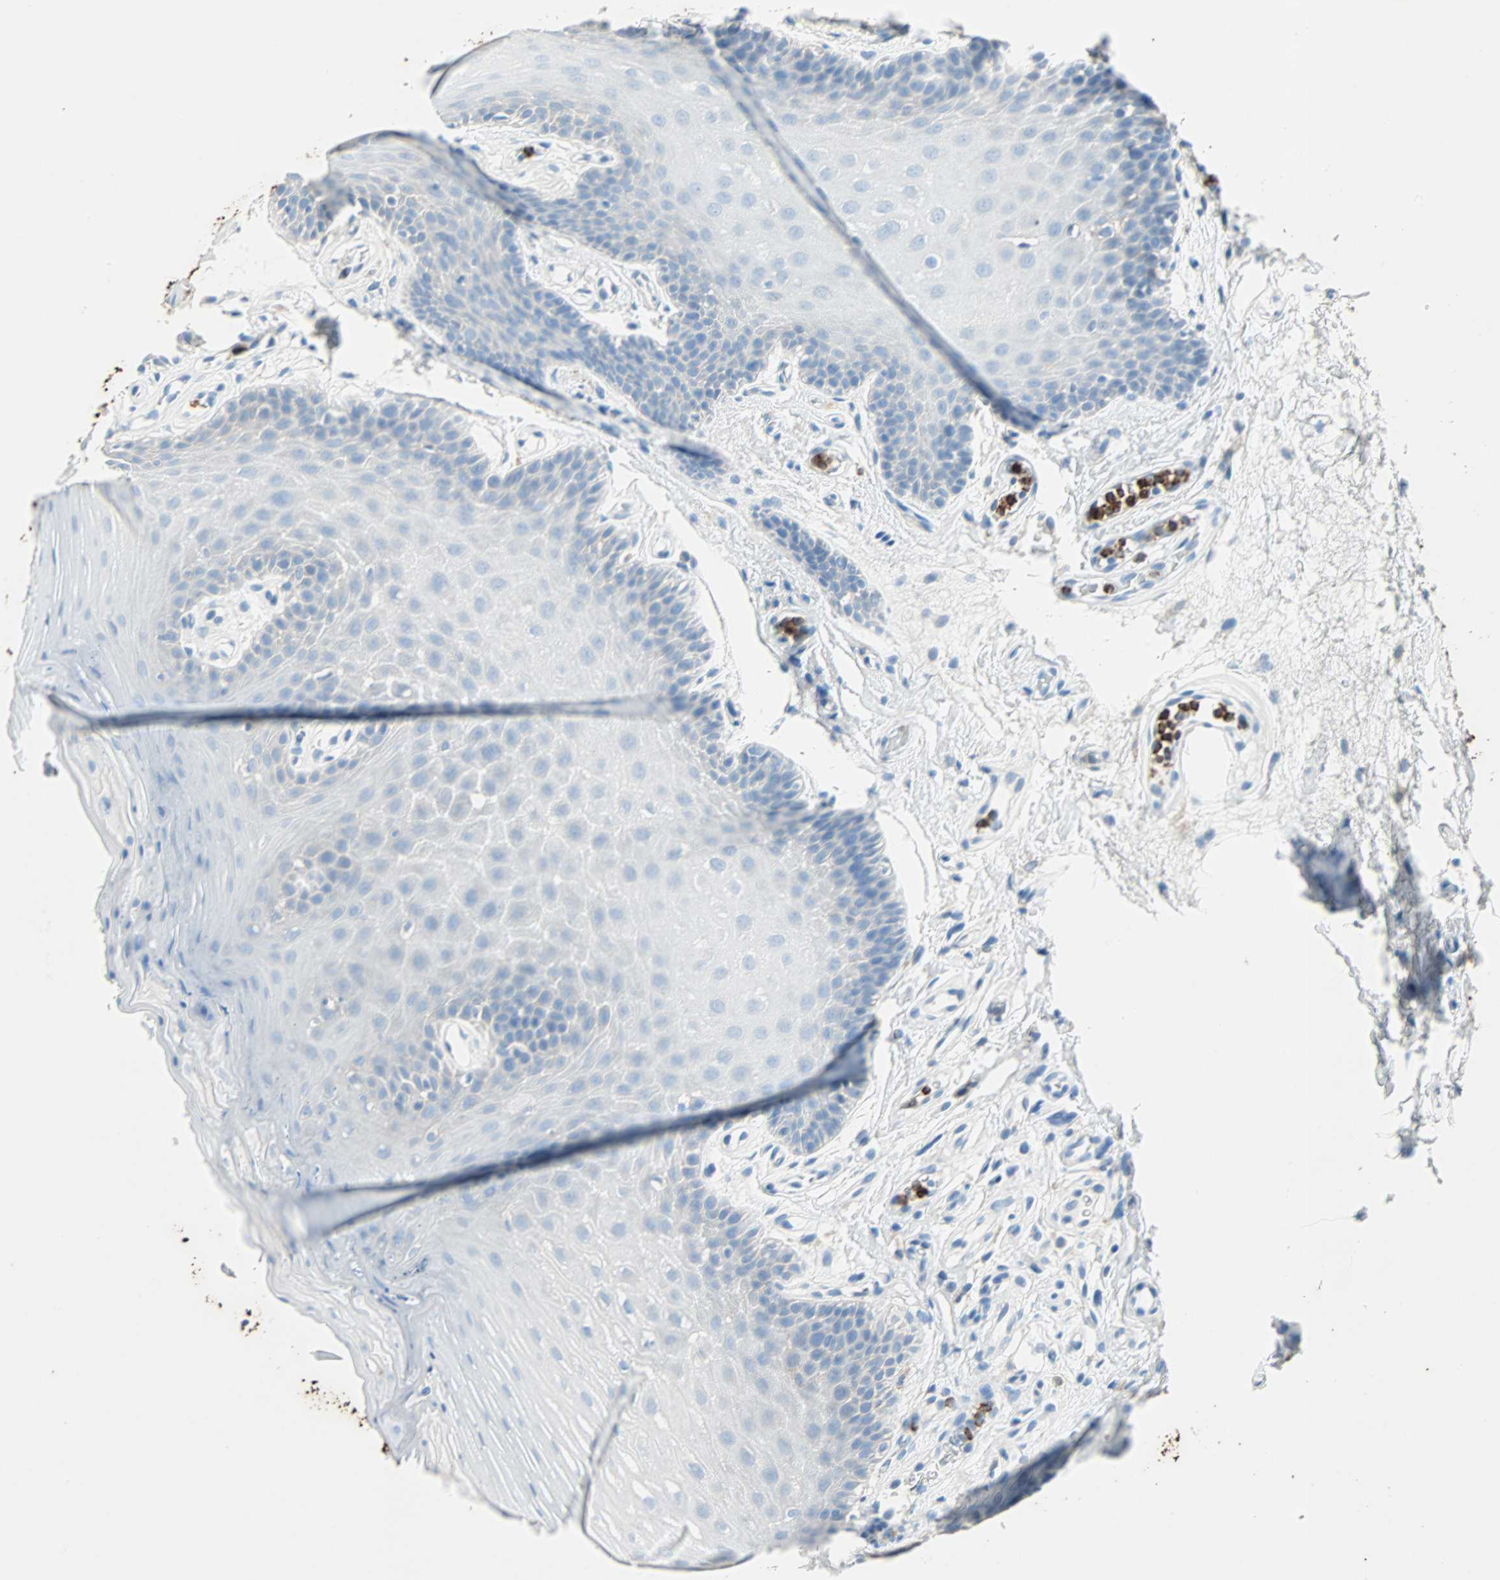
{"staining": {"intensity": "negative", "quantity": "none", "location": "none"}, "tissue": "oral mucosa", "cell_type": "Squamous epithelial cells", "image_type": "normal", "snomed": [{"axis": "morphology", "description": "Normal tissue, NOS"}, {"axis": "topography", "description": "Oral tissue"}], "caption": "The immunohistochemistry micrograph has no significant staining in squamous epithelial cells of oral mucosa. (DAB (3,3'-diaminobenzidine) immunohistochemistry visualized using brightfield microscopy, high magnification).", "gene": "CLEC4A", "patient": {"sex": "male", "age": 62}}